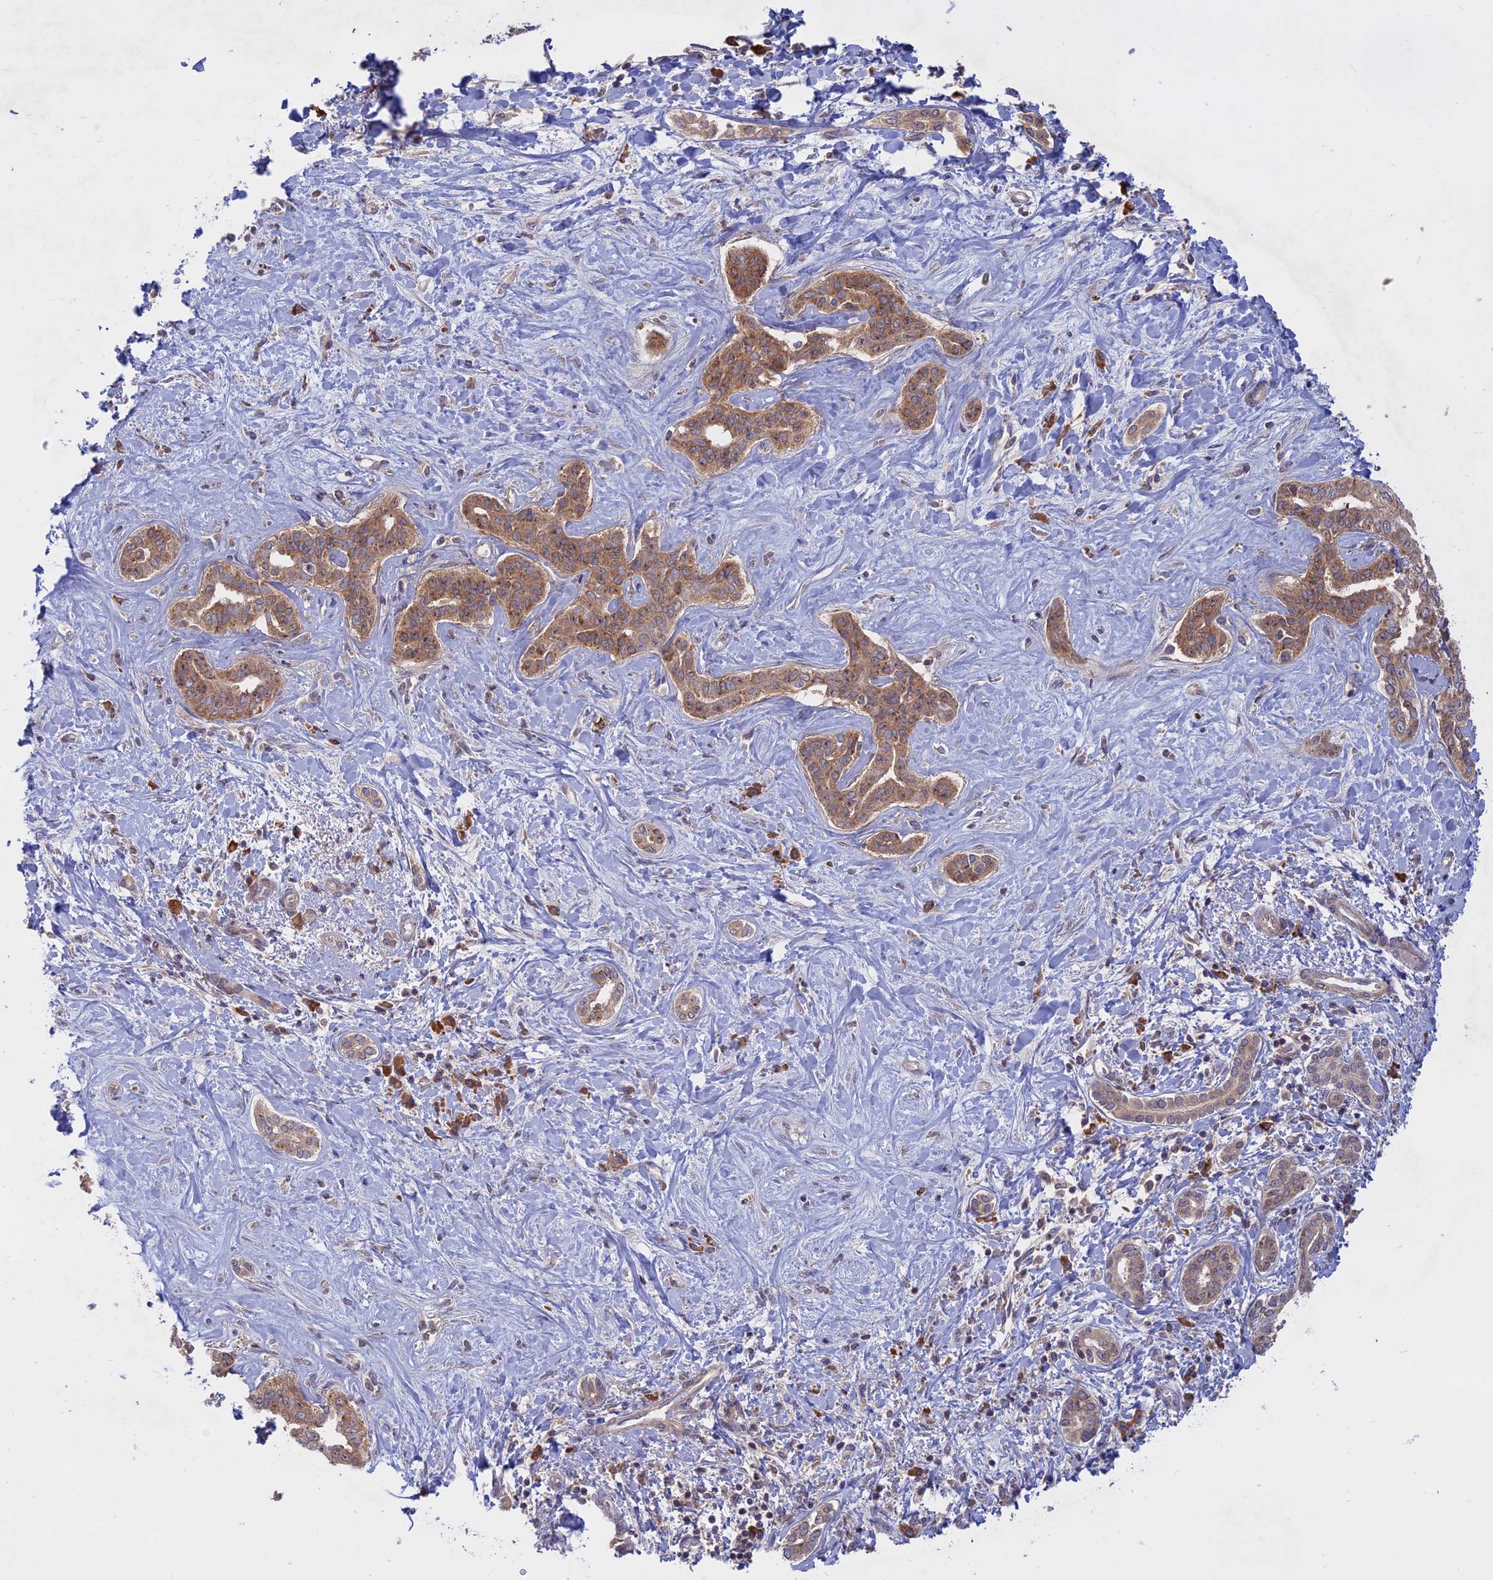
{"staining": {"intensity": "moderate", "quantity": ">75%", "location": "cytoplasmic/membranous"}, "tissue": "liver cancer", "cell_type": "Tumor cells", "image_type": "cancer", "snomed": [{"axis": "morphology", "description": "Cholangiocarcinoma"}, {"axis": "topography", "description": "Liver"}], "caption": "Immunohistochemical staining of liver cancer (cholangiocarcinoma) displays medium levels of moderate cytoplasmic/membranous staining in about >75% of tumor cells. The staining was performed using DAB to visualize the protein expression in brown, while the nuclei were stained in blue with hematoxylin (Magnification: 20x).", "gene": "TMEM208", "patient": {"sex": "female", "age": 77}}